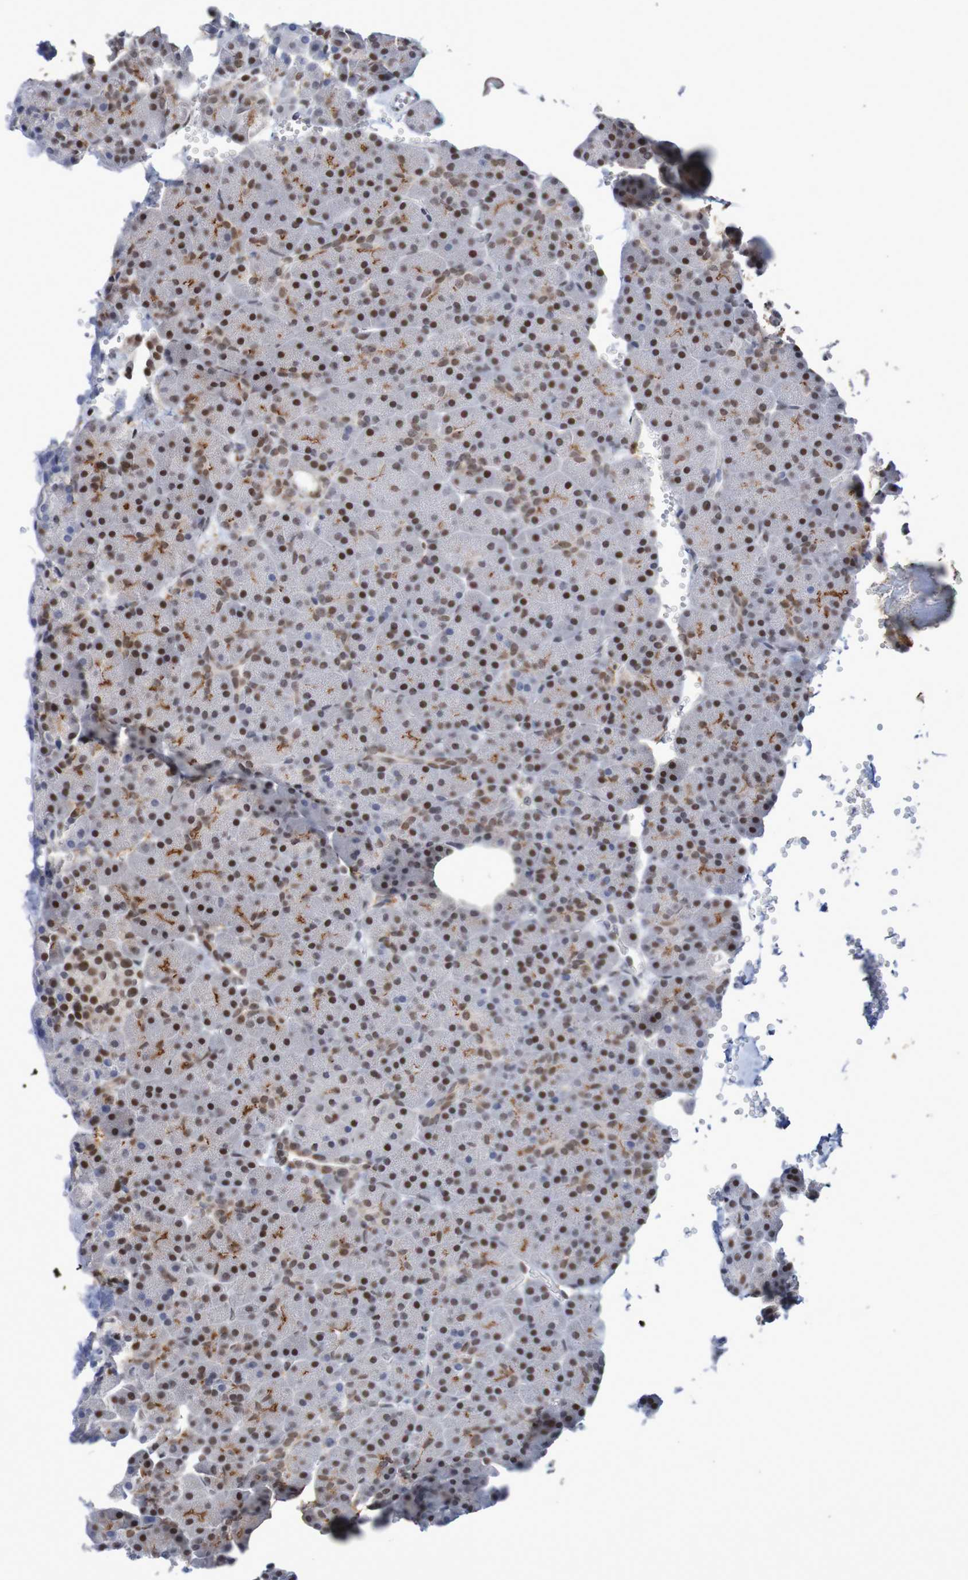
{"staining": {"intensity": "strong", "quantity": ">75%", "location": "nuclear"}, "tissue": "pancreas", "cell_type": "Exocrine glandular cells", "image_type": "normal", "snomed": [{"axis": "morphology", "description": "Normal tissue, NOS"}, {"axis": "topography", "description": "Pancreas"}], "caption": "A photomicrograph showing strong nuclear staining in about >75% of exocrine glandular cells in normal pancreas, as visualized by brown immunohistochemical staining.", "gene": "MRTFB", "patient": {"sex": "female", "age": 35}}